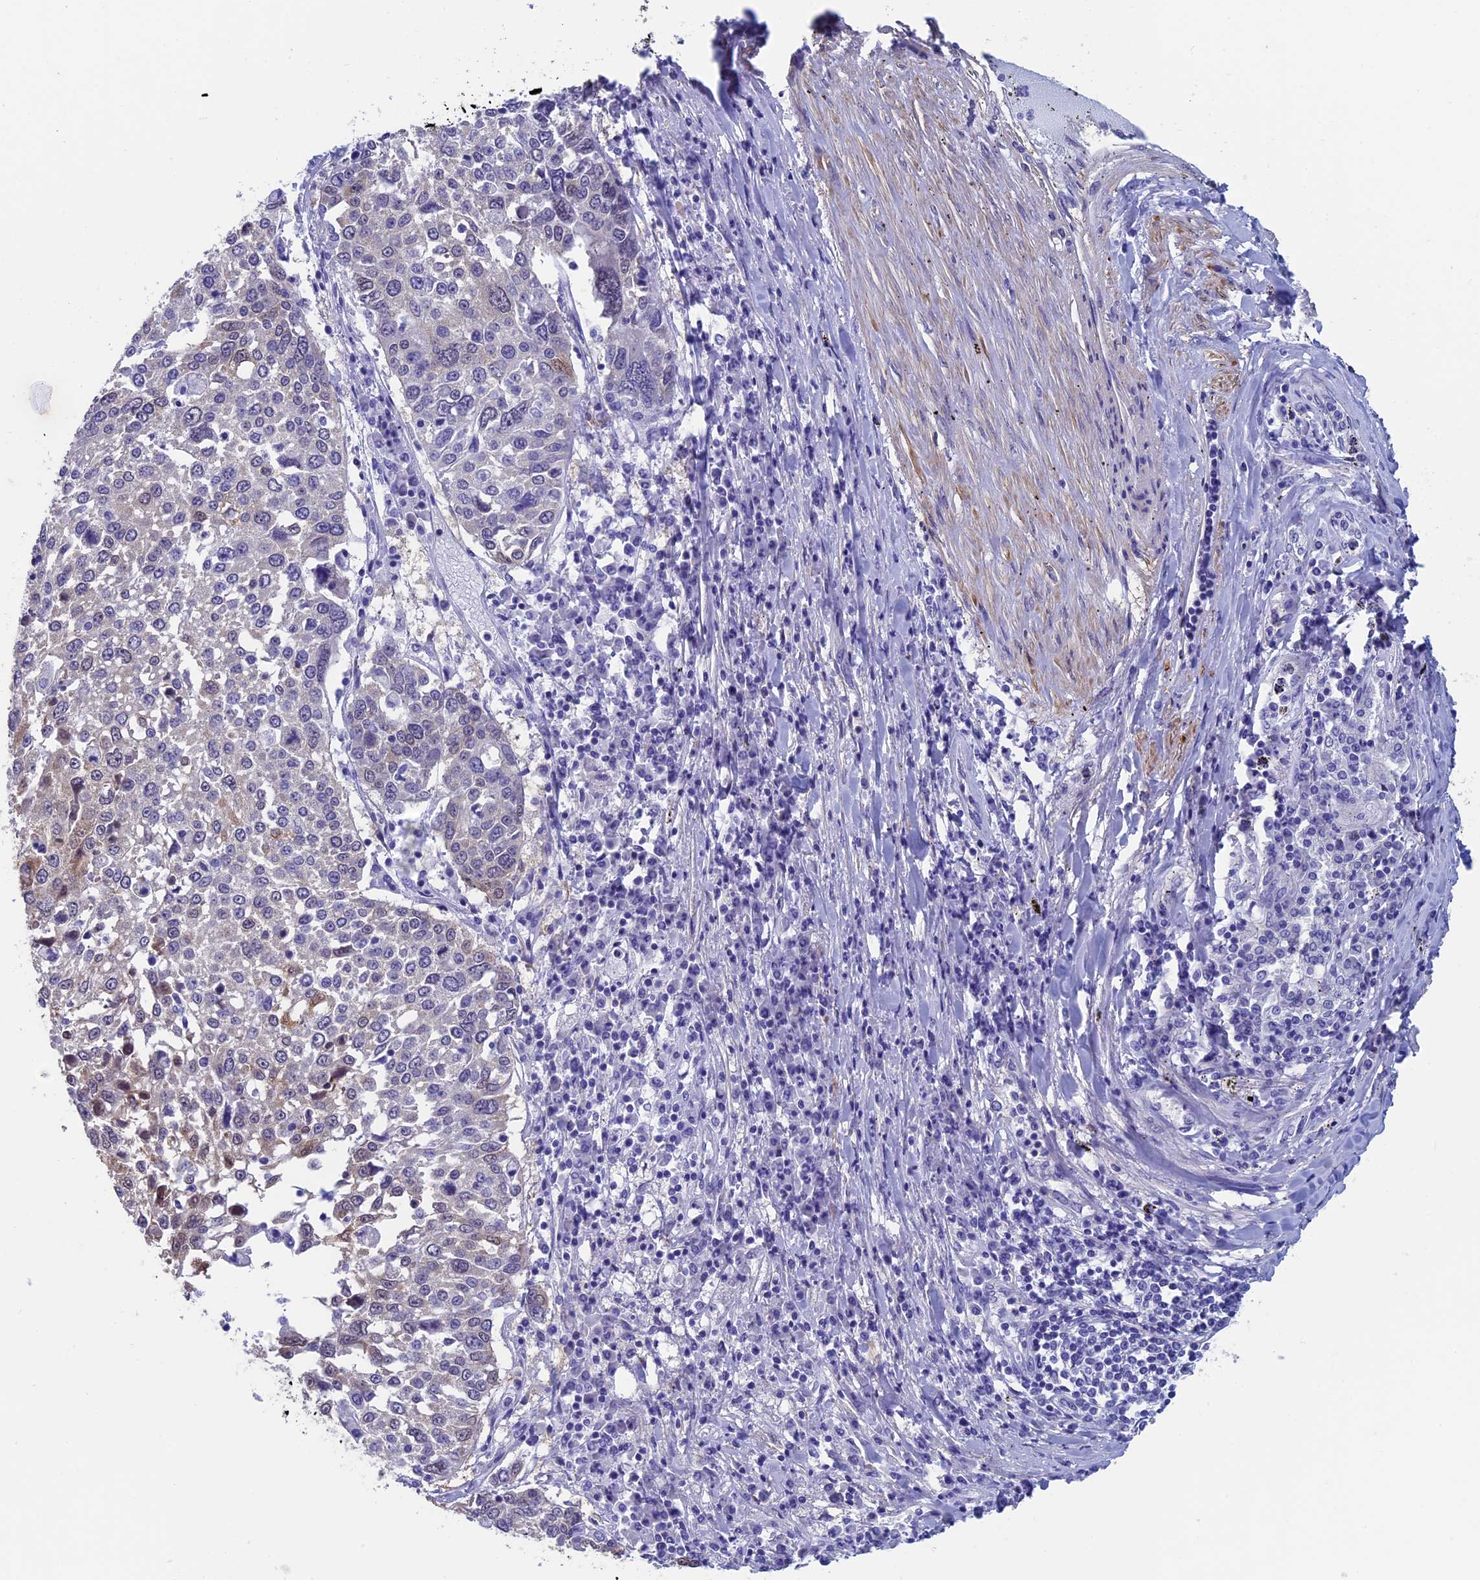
{"staining": {"intensity": "negative", "quantity": "none", "location": "none"}, "tissue": "lung cancer", "cell_type": "Tumor cells", "image_type": "cancer", "snomed": [{"axis": "morphology", "description": "Squamous cell carcinoma, NOS"}, {"axis": "topography", "description": "Lung"}], "caption": "IHC of lung cancer (squamous cell carcinoma) exhibits no staining in tumor cells.", "gene": "ADH7", "patient": {"sex": "male", "age": 65}}